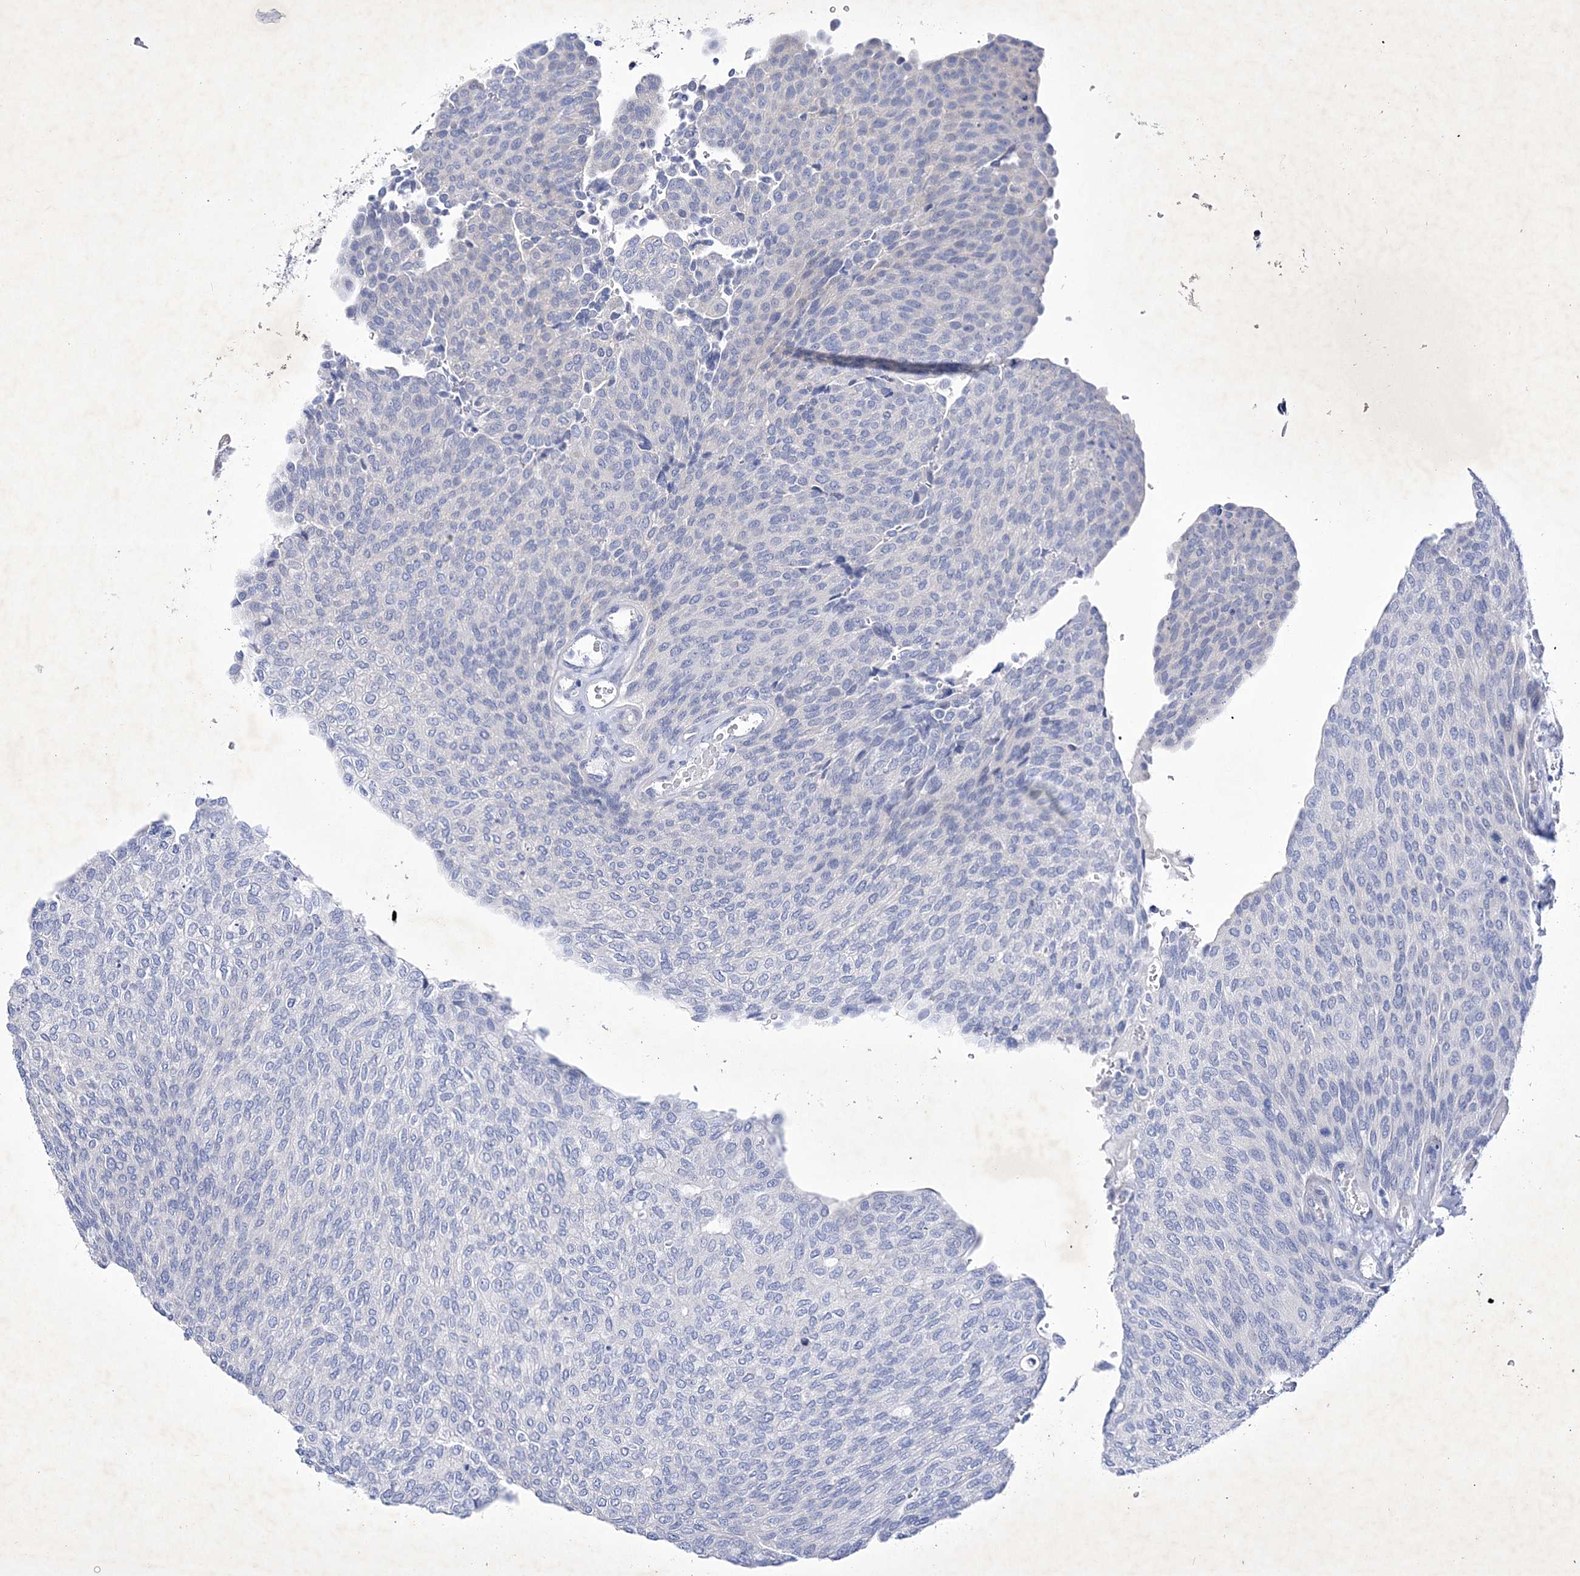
{"staining": {"intensity": "negative", "quantity": "none", "location": "none"}, "tissue": "urothelial cancer", "cell_type": "Tumor cells", "image_type": "cancer", "snomed": [{"axis": "morphology", "description": "Urothelial carcinoma, Low grade"}, {"axis": "topography", "description": "Urinary bladder"}], "caption": "A high-resolution micrograph shows IHC staining of urothelial carcinoma (low-grade), which displays no significant staining in tumor cells.", "gene": "GPN1", "patient": {"sex": "female", "age": 79}}